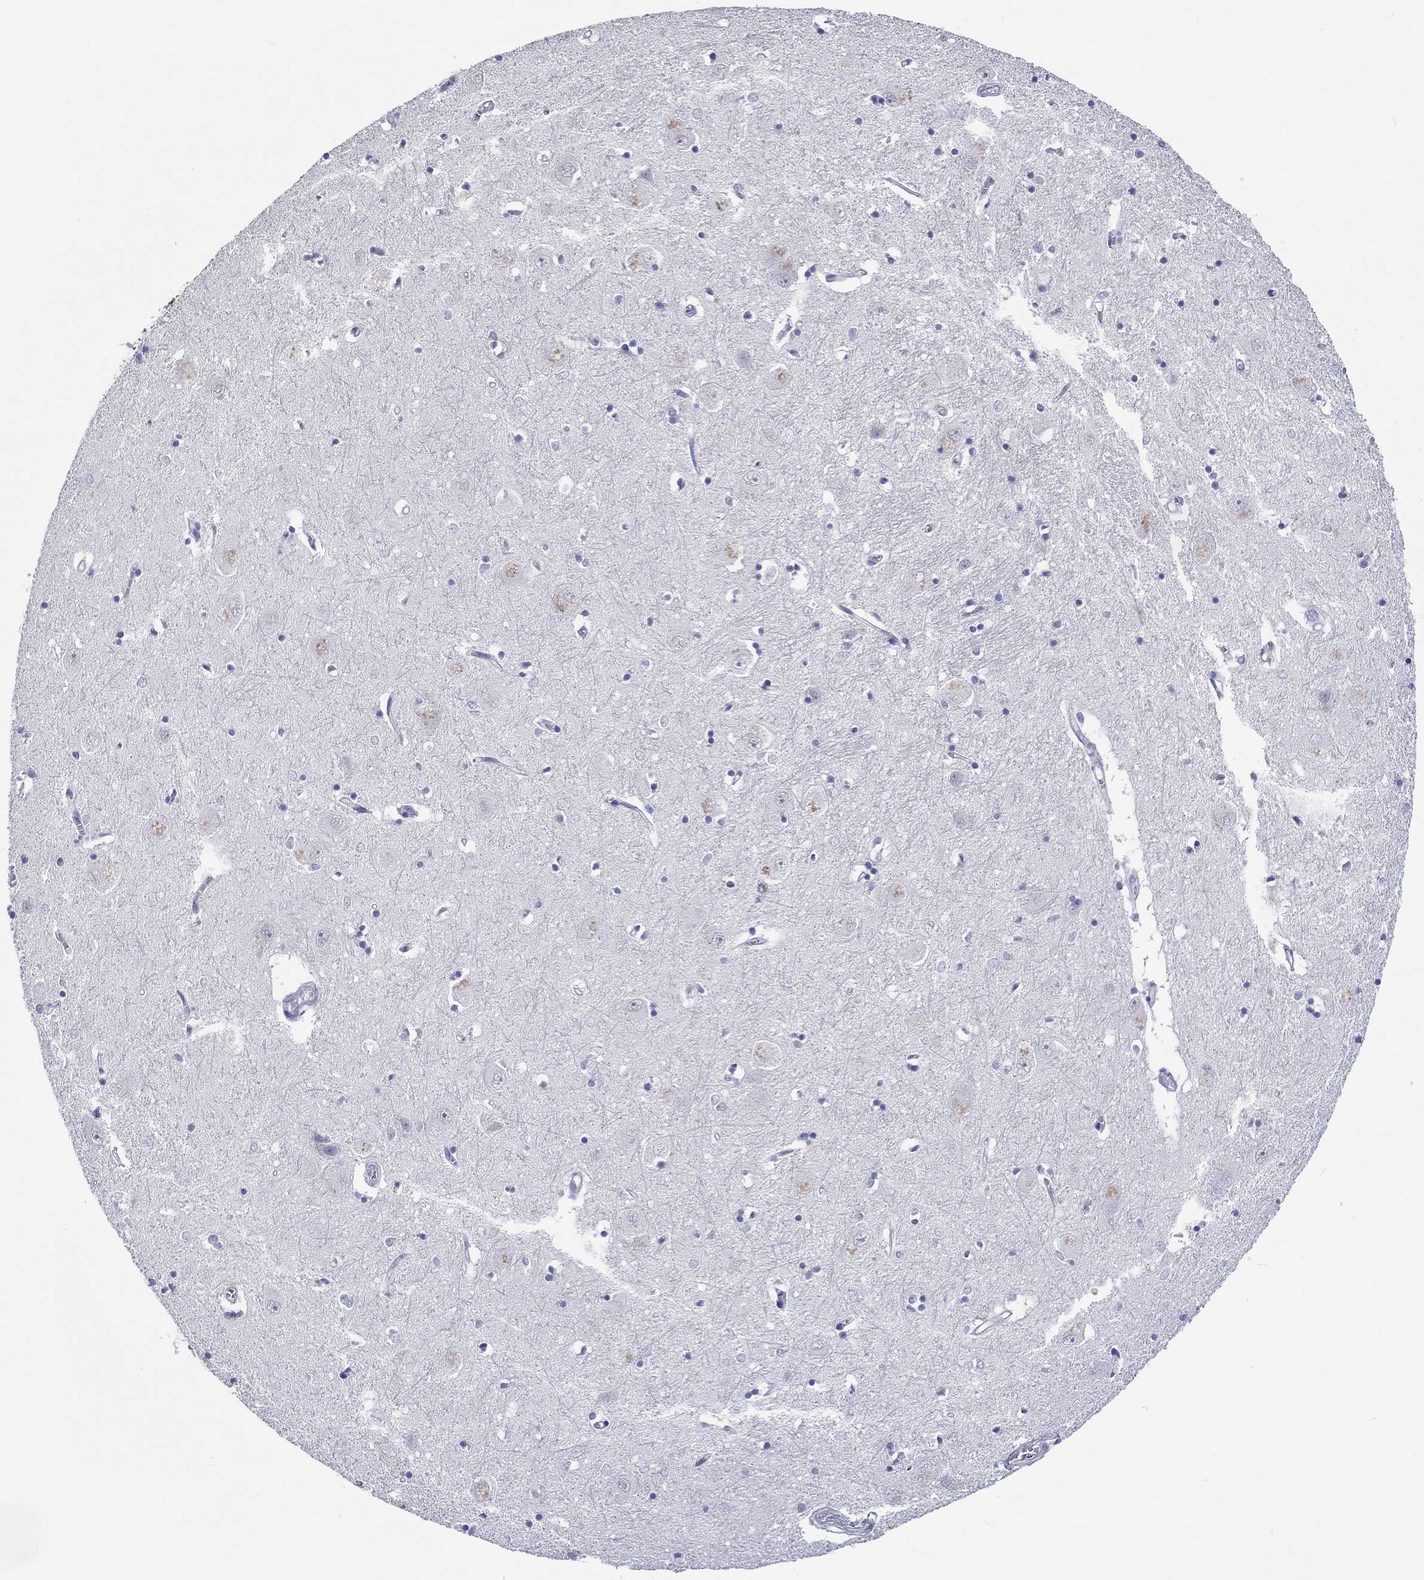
{"staining": {"intensity": "negative", "quantity": "none", "location": "none"}, "tissue": "caudate", "cell_type": "Glial cells", "image_type": "normal", "snomed": [{"axis": "morphology", "description": "Normal tissue, NOS"}, {"axis": "topography", "description": "Lateral ventricle wall"}], "caption": "Immunohistochemistry of normal caudate demonstrates no staining in glial cells.", "gene": "CRYGD", "patient": {"sex": "male", "age": 54}}